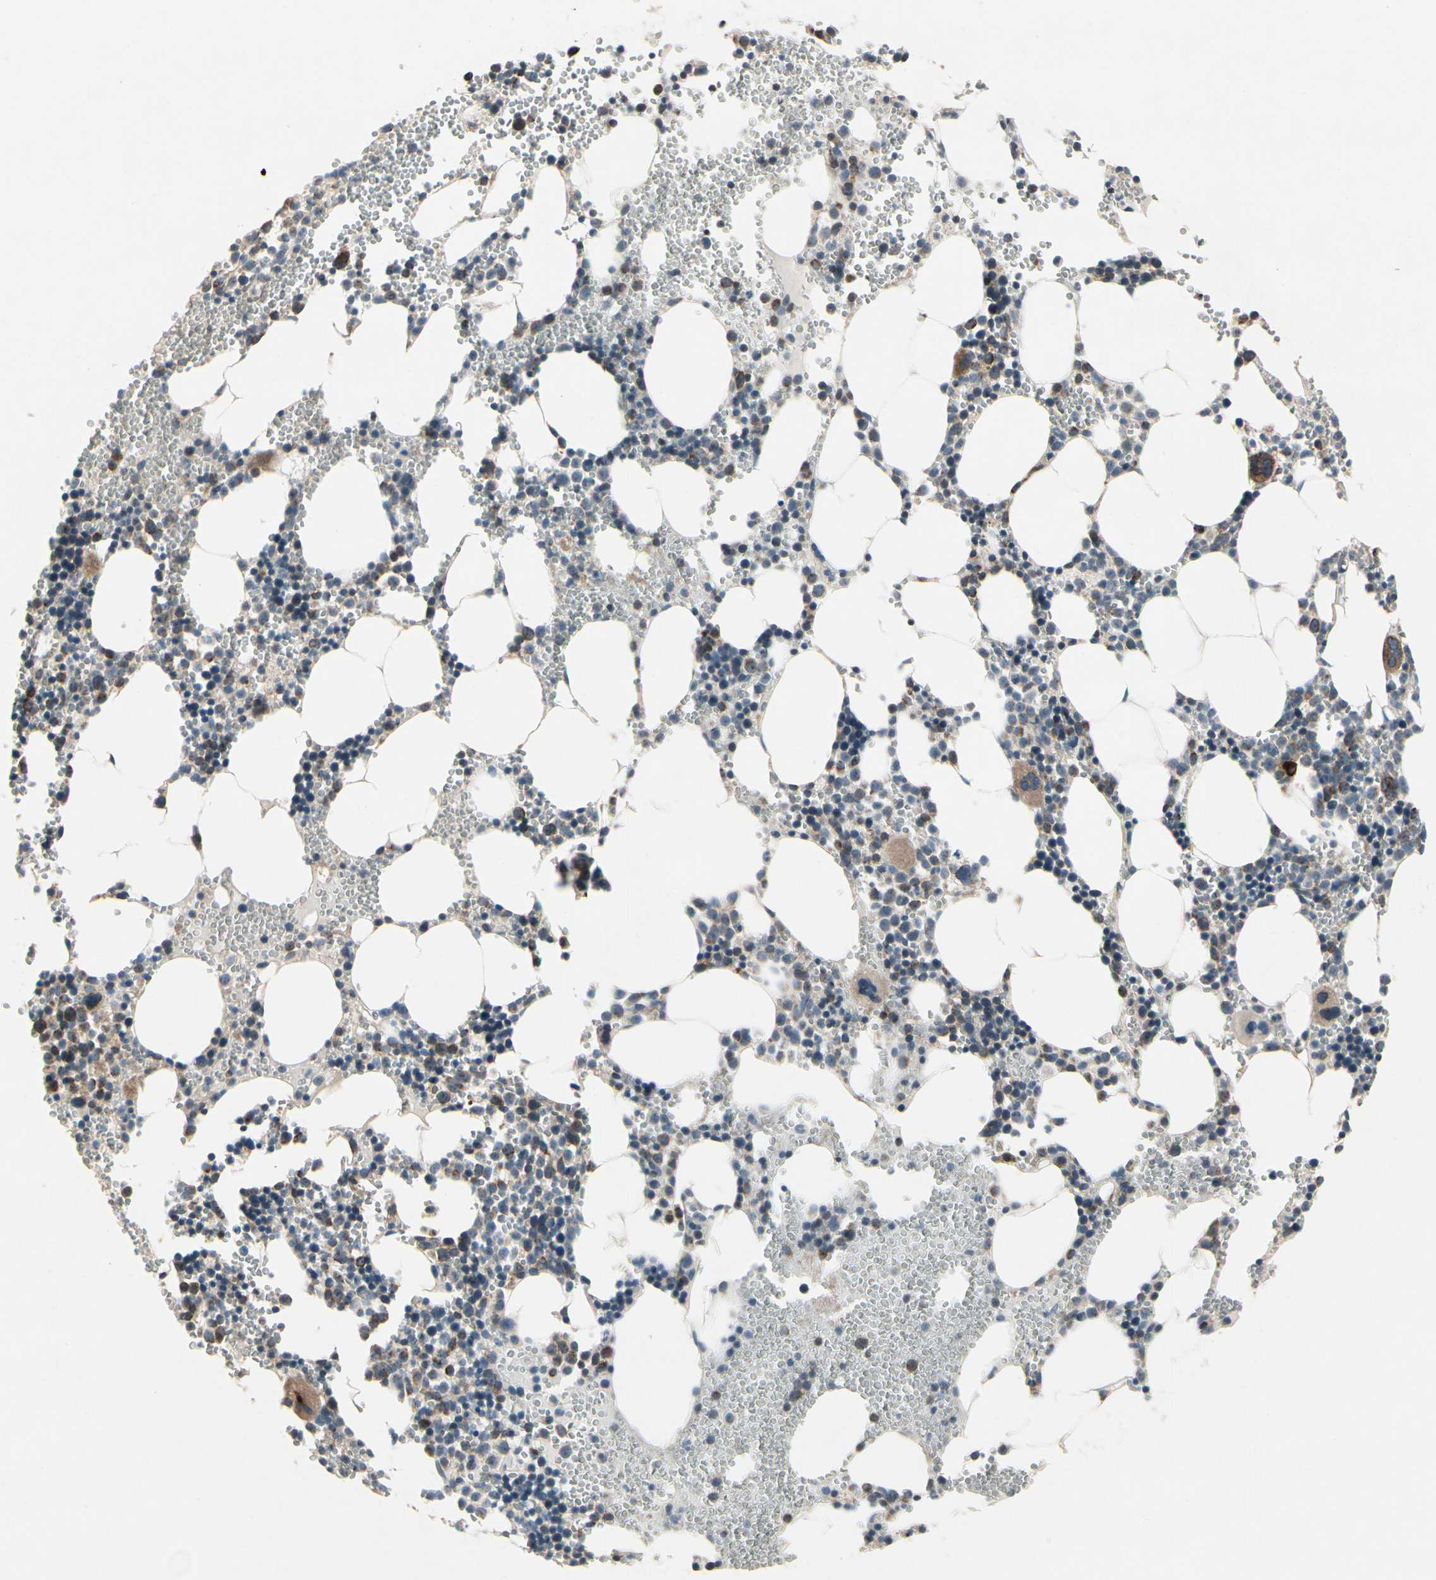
{"staining": {"intensity": "weak", "quantity": "25%-75%", "location": "cytoplasmic/membranous"}, "tissue": "bone marrow", "cell_type": "Hematopoietic cells", "image_type": "normal", "snomed": [{"axis": "morphology", "description": "Normal tissue, NOS"}, {"axis": "morphology", "description": "Inflammation, NOS"}, {"axis": "topography", "description": "Bone marrow"}], "caption": "Immunohistochemistry (IHC) of benign bone marrow displays low levels of weak cytoplasmic/membranous positivity in about 25%-75% of hematopoietic cells.", "gene": "CPT1A", "patient": {"sex": "male", "age": 42}}